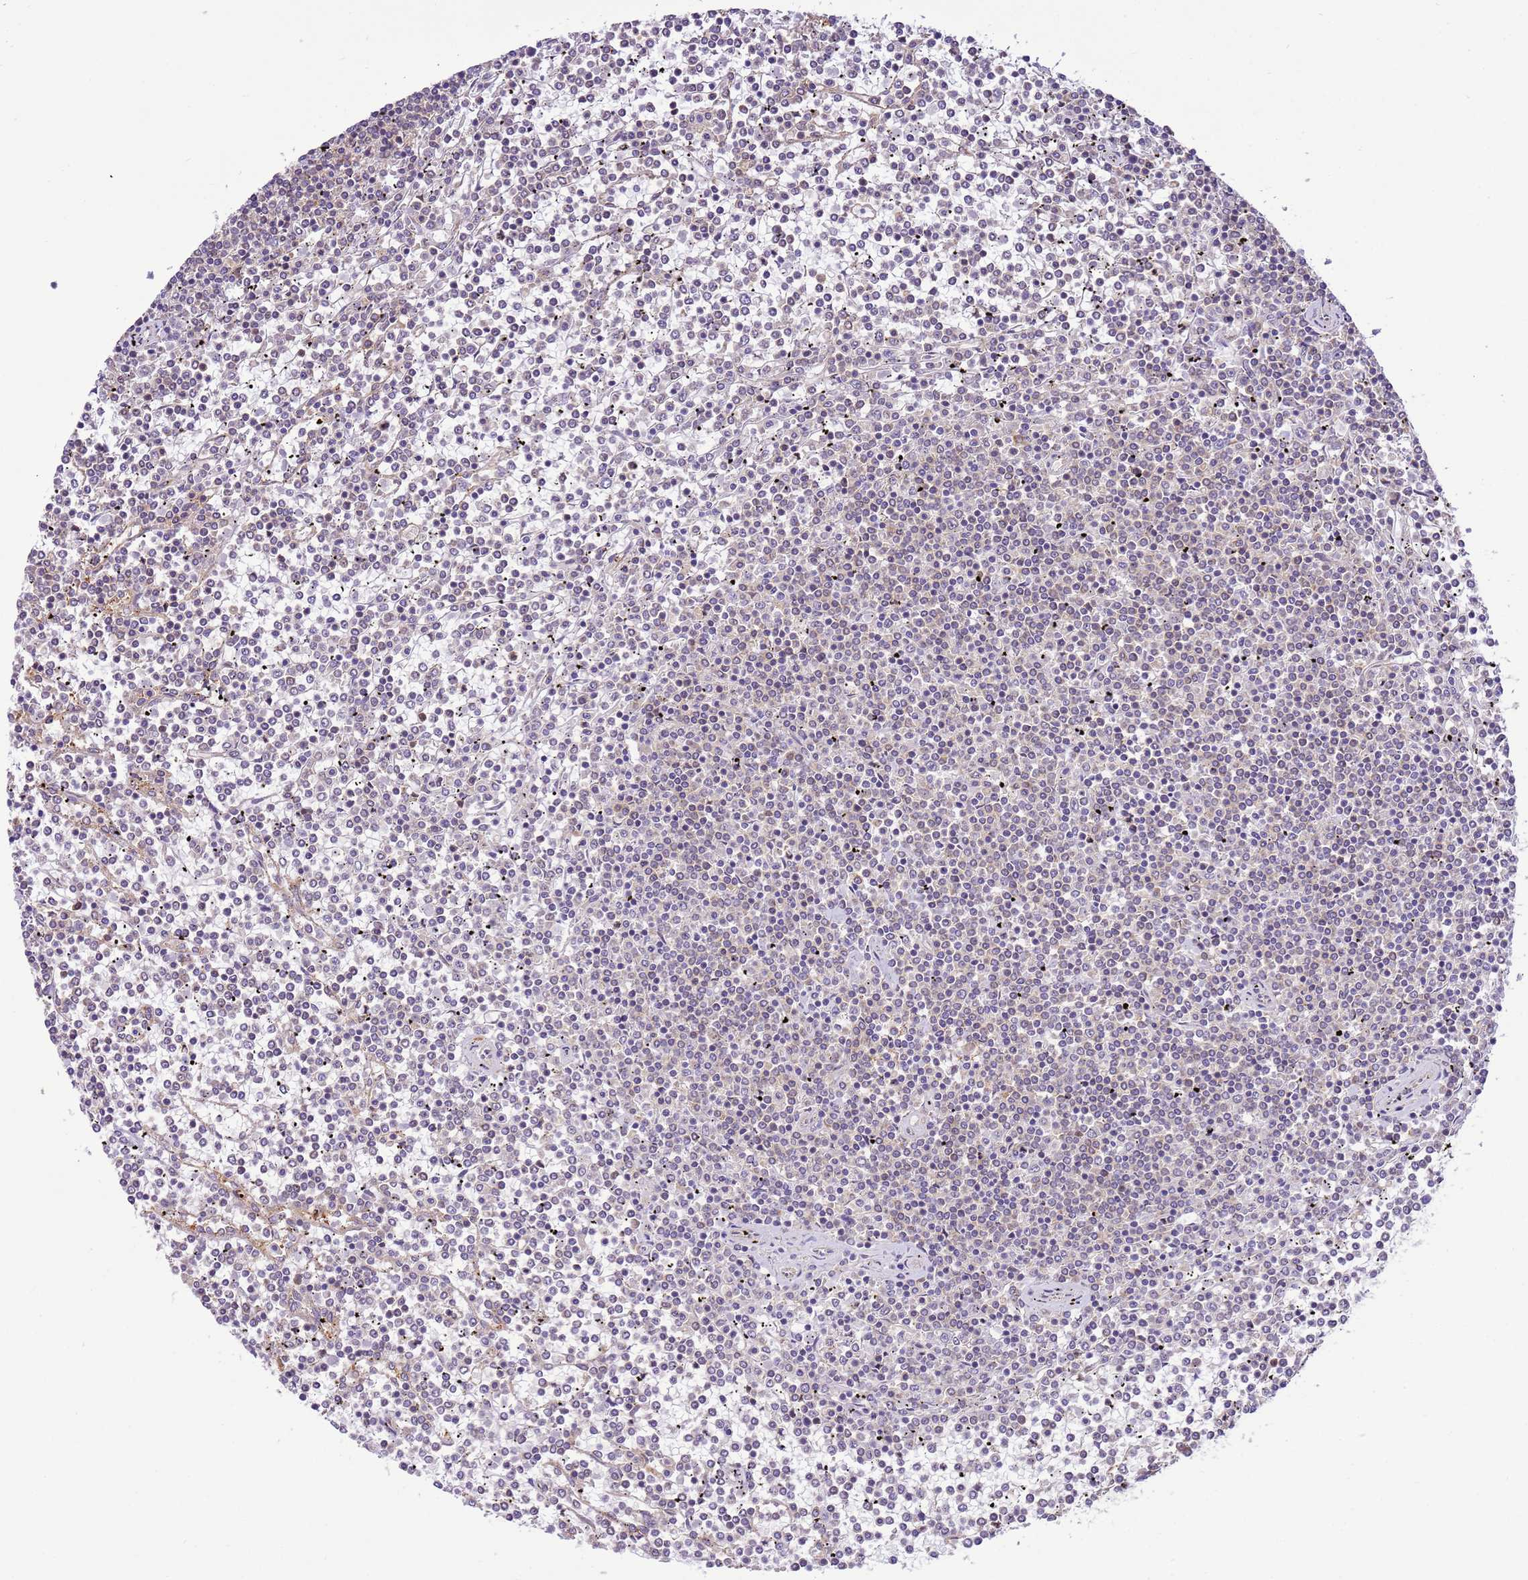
{"staining": {"intensity": "negative", "quantity": "none", "location": "none"}, "tissue": "lymphoma", "cell_type": "Tumor cells", "image_type": "cancer", "snomed": [{"axis": "morphology", "description": "Malignant lymphoma, non-Hodgkin's type, Low grade"}, {"axis": "topography", "description": "Spleen"}], "caption": "Immunohistochemistry (IHC) of human low-grade malignant lymphoma, non-Hodgkin's type reveals no staining in tumor cells.", "gene": "SCARA3", "patient": {"sex": "female", "age": 19}}